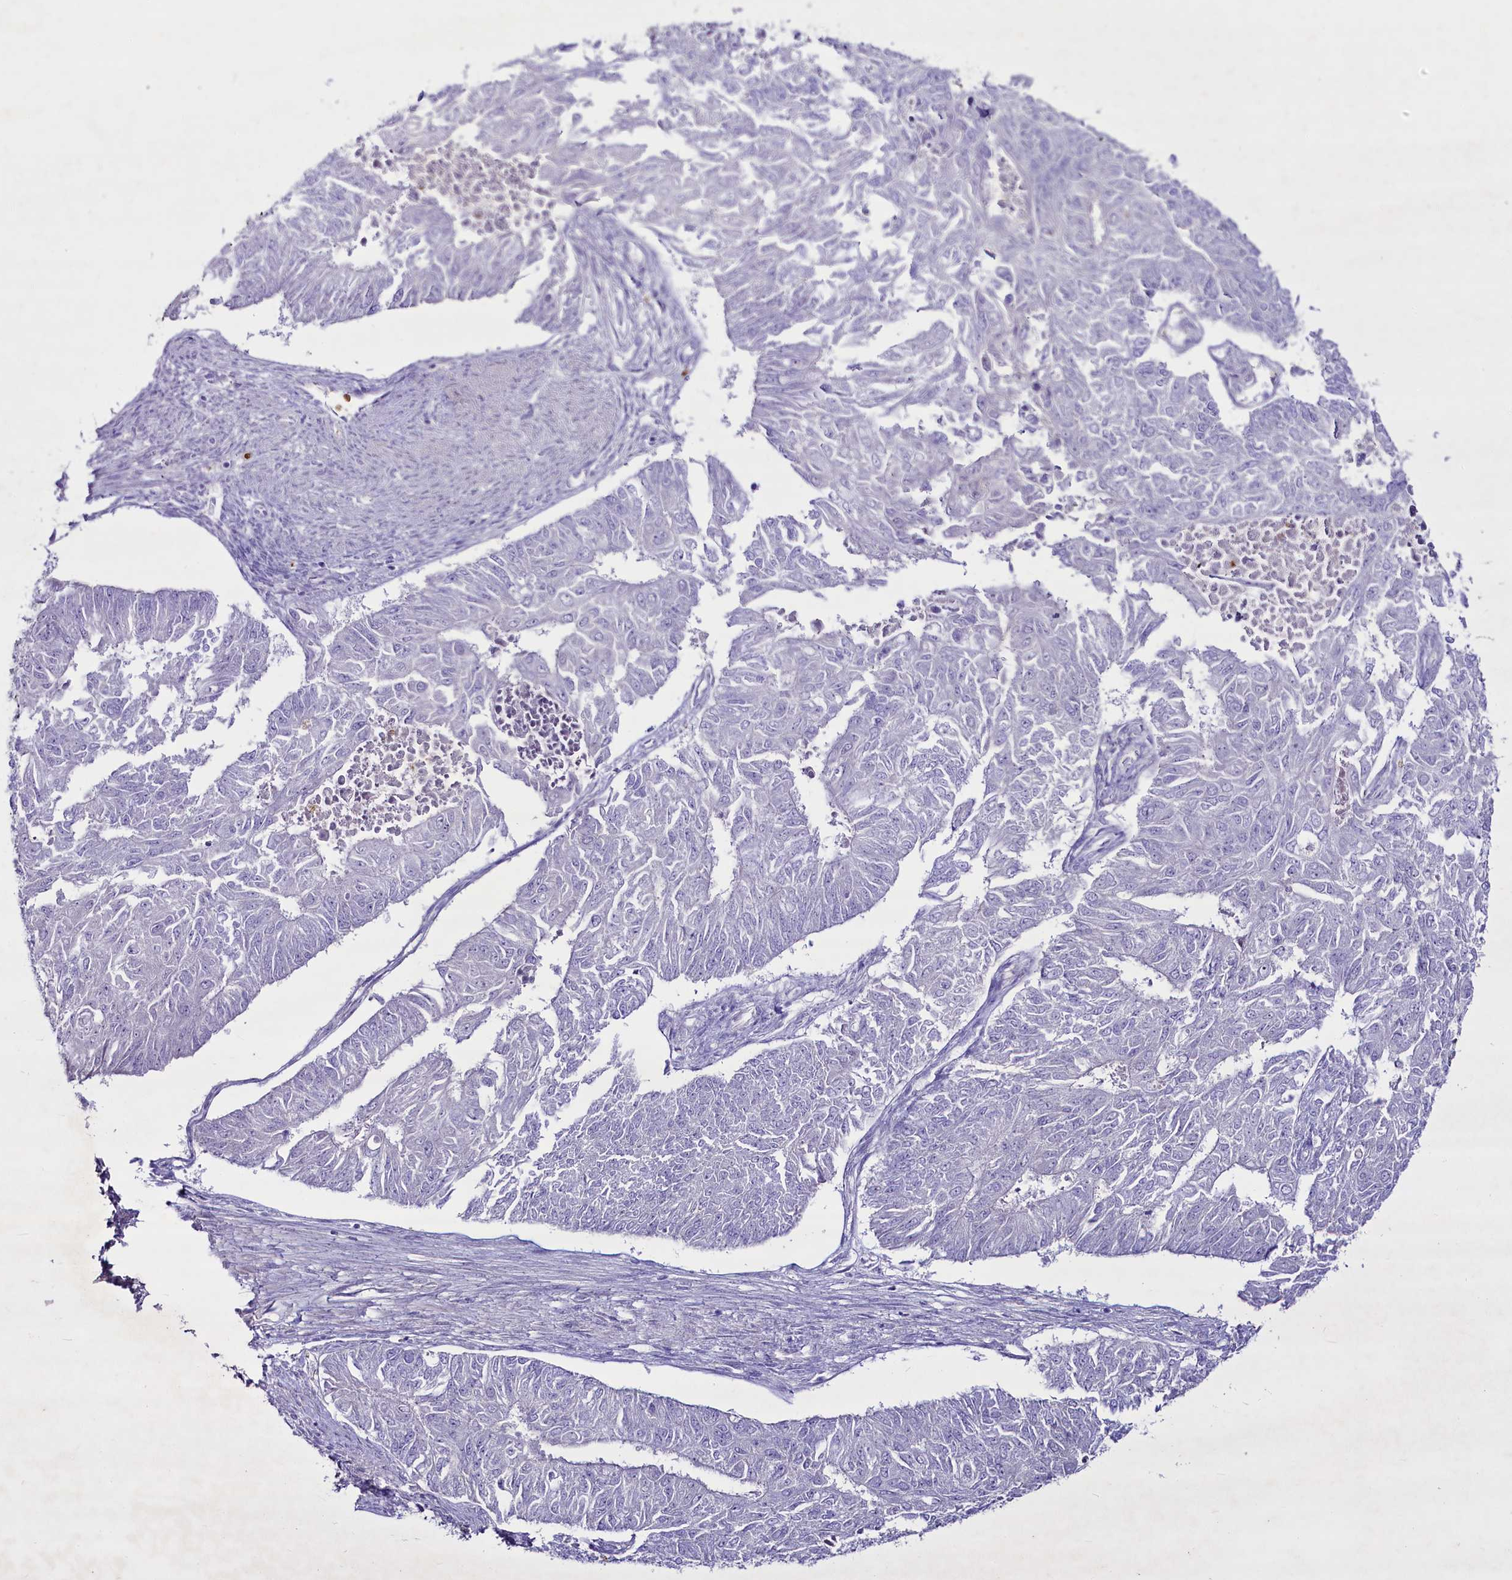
{"staining": {"intensity": "negative", "quantity": "none", "location": "none"}, "tissue": "endometrial cancer", "cell_type": "Tumor cells", "image_type": "cancer", "snomed": [{"axis": "morphology", "description": "Adenocarcinoma, NOS"}, {"axis": "topography", "description": "Endometrium"}], "caption": "Tumor cells are negative for protein expression in human endometrial cancer (adenocarcinoma).", "gene": "FAM209B", "patient": {"sex": "female", "age": 32}}